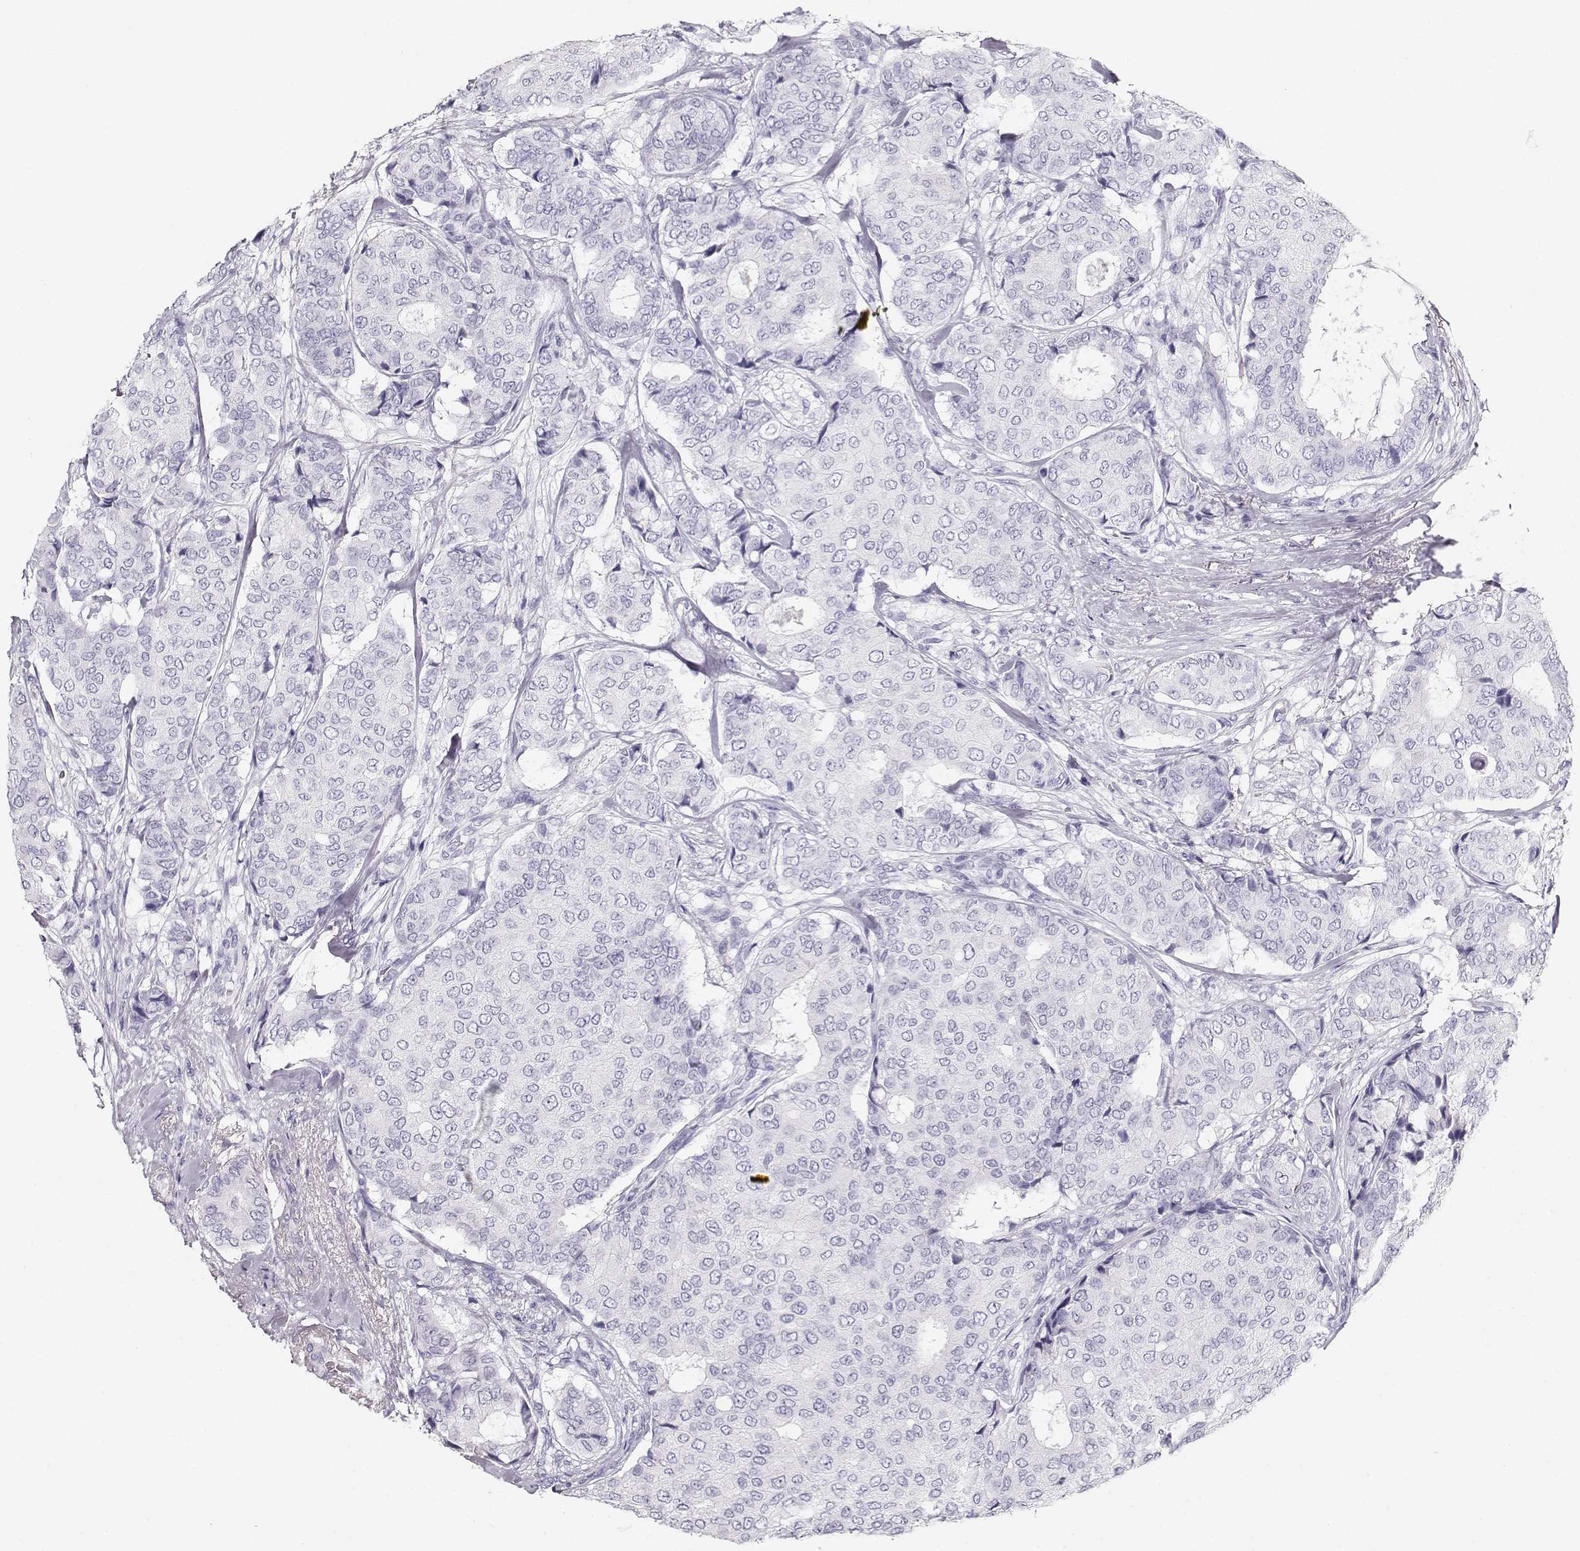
{"staining": {"intensity": "negative", "quantity": "none", "location": "none"}, "tissue": "breast cancer", "cell_type": "Tumor cells", "image_type": "cancer", "snomed": [{"axis": "morphology", "description": "Duct carcinoma"}, {"axis": "topography", "description": "Breast"}], "caption": "IHC of intraductal carcinoma (breast) displays no staining in tumor cells.", "gene": "MAGEC1", "patient": {"sex": "female", "age": 75}}